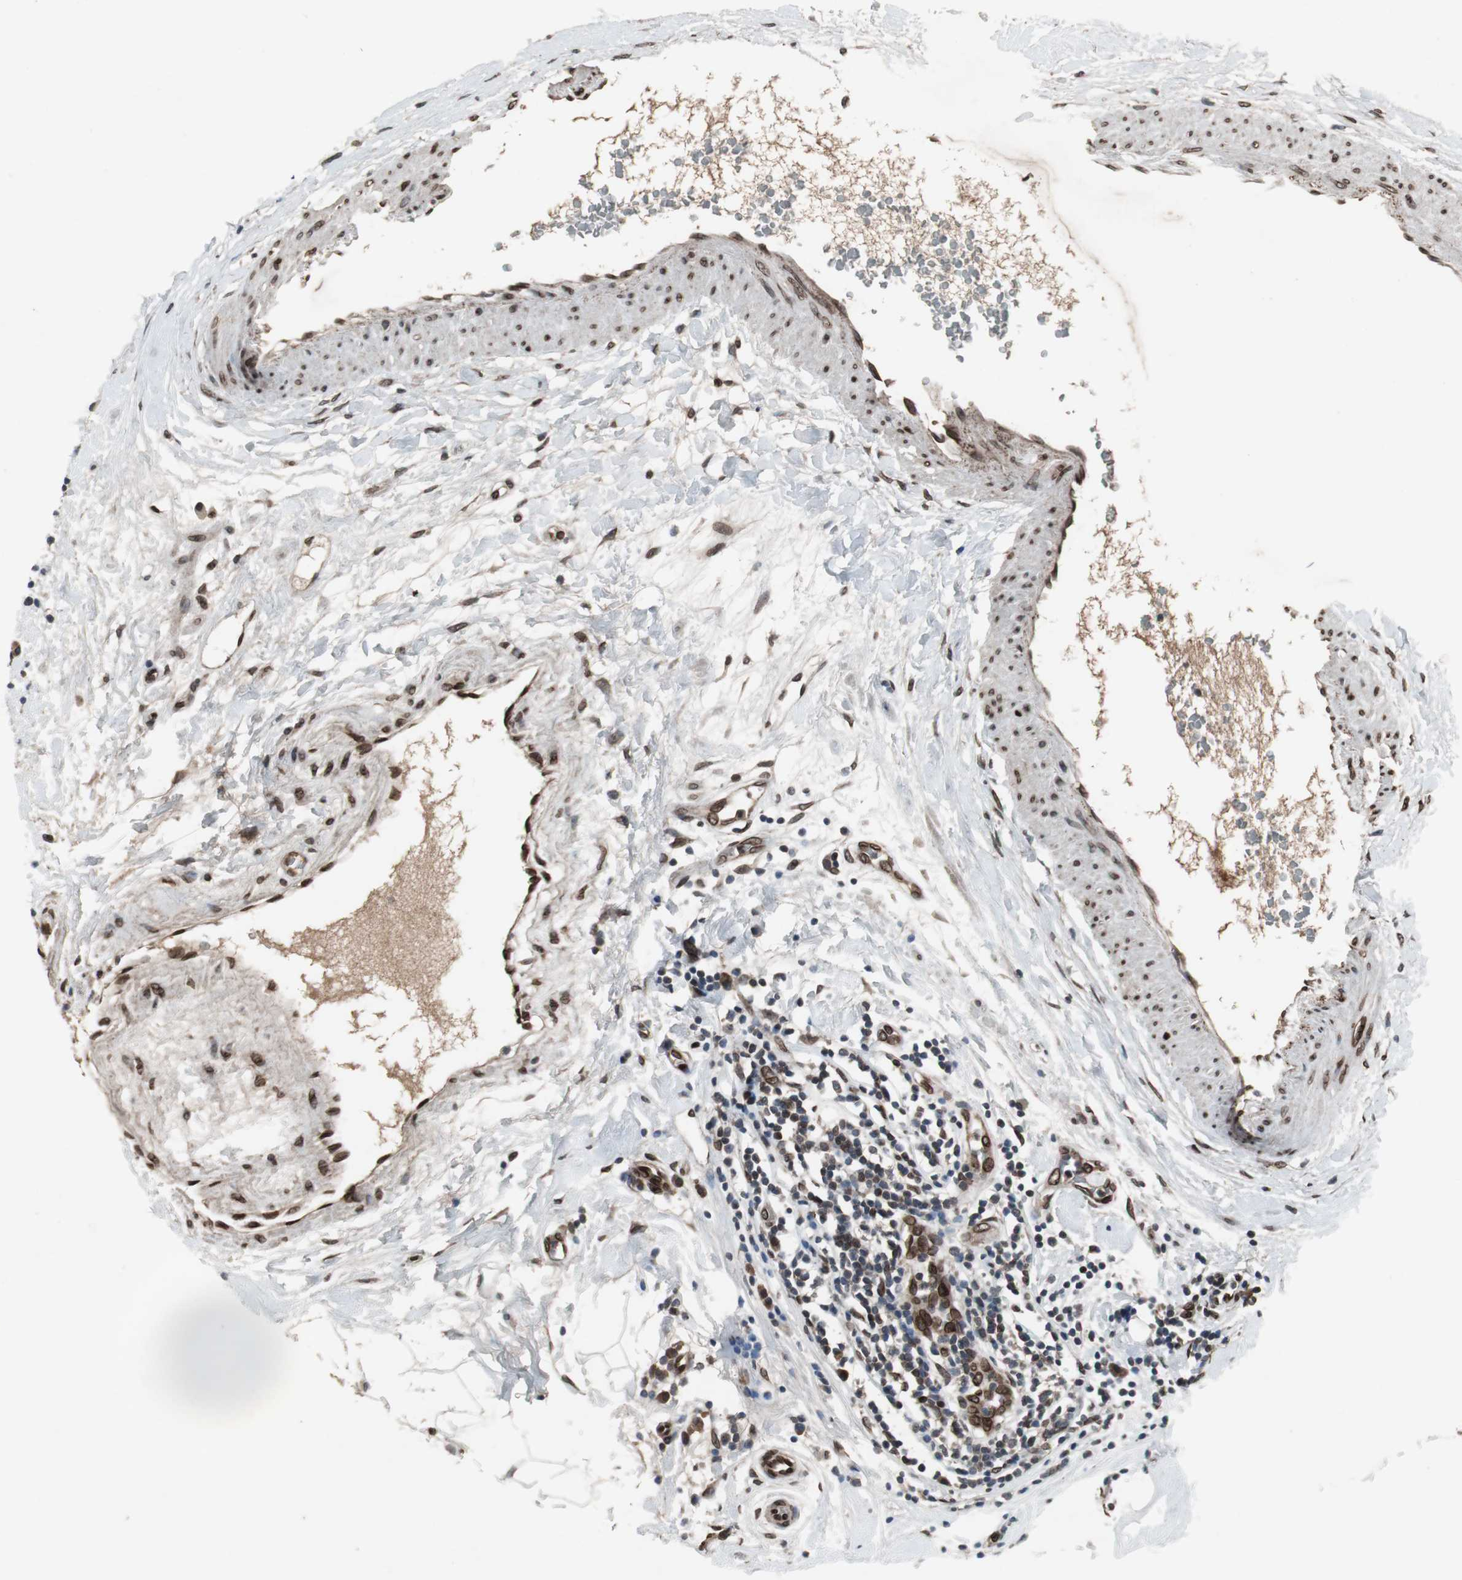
{"staining": {"intensity": "strong", "quantity": ">75%", "location": "cytoplasmic/membranous,nuclear"}, "tissue": "breast cancer", "cell_type": "Tumor cells", "image_type": "cancer", "snomed": [{"axis": "morphology", "description": "Duct carcinoma"}, {"axis": "topography", "description": "Breast"}], "caption": "This is a micrograph of immunohistochemistry (IHC) staining of infiltrating ductal carcinoma (breast), which shows strong staining in the cytoplasmic/membranous and nuclear of tumor cells.", "gene": "LMNA", "patient": {"sex": "female", "age": 40}}